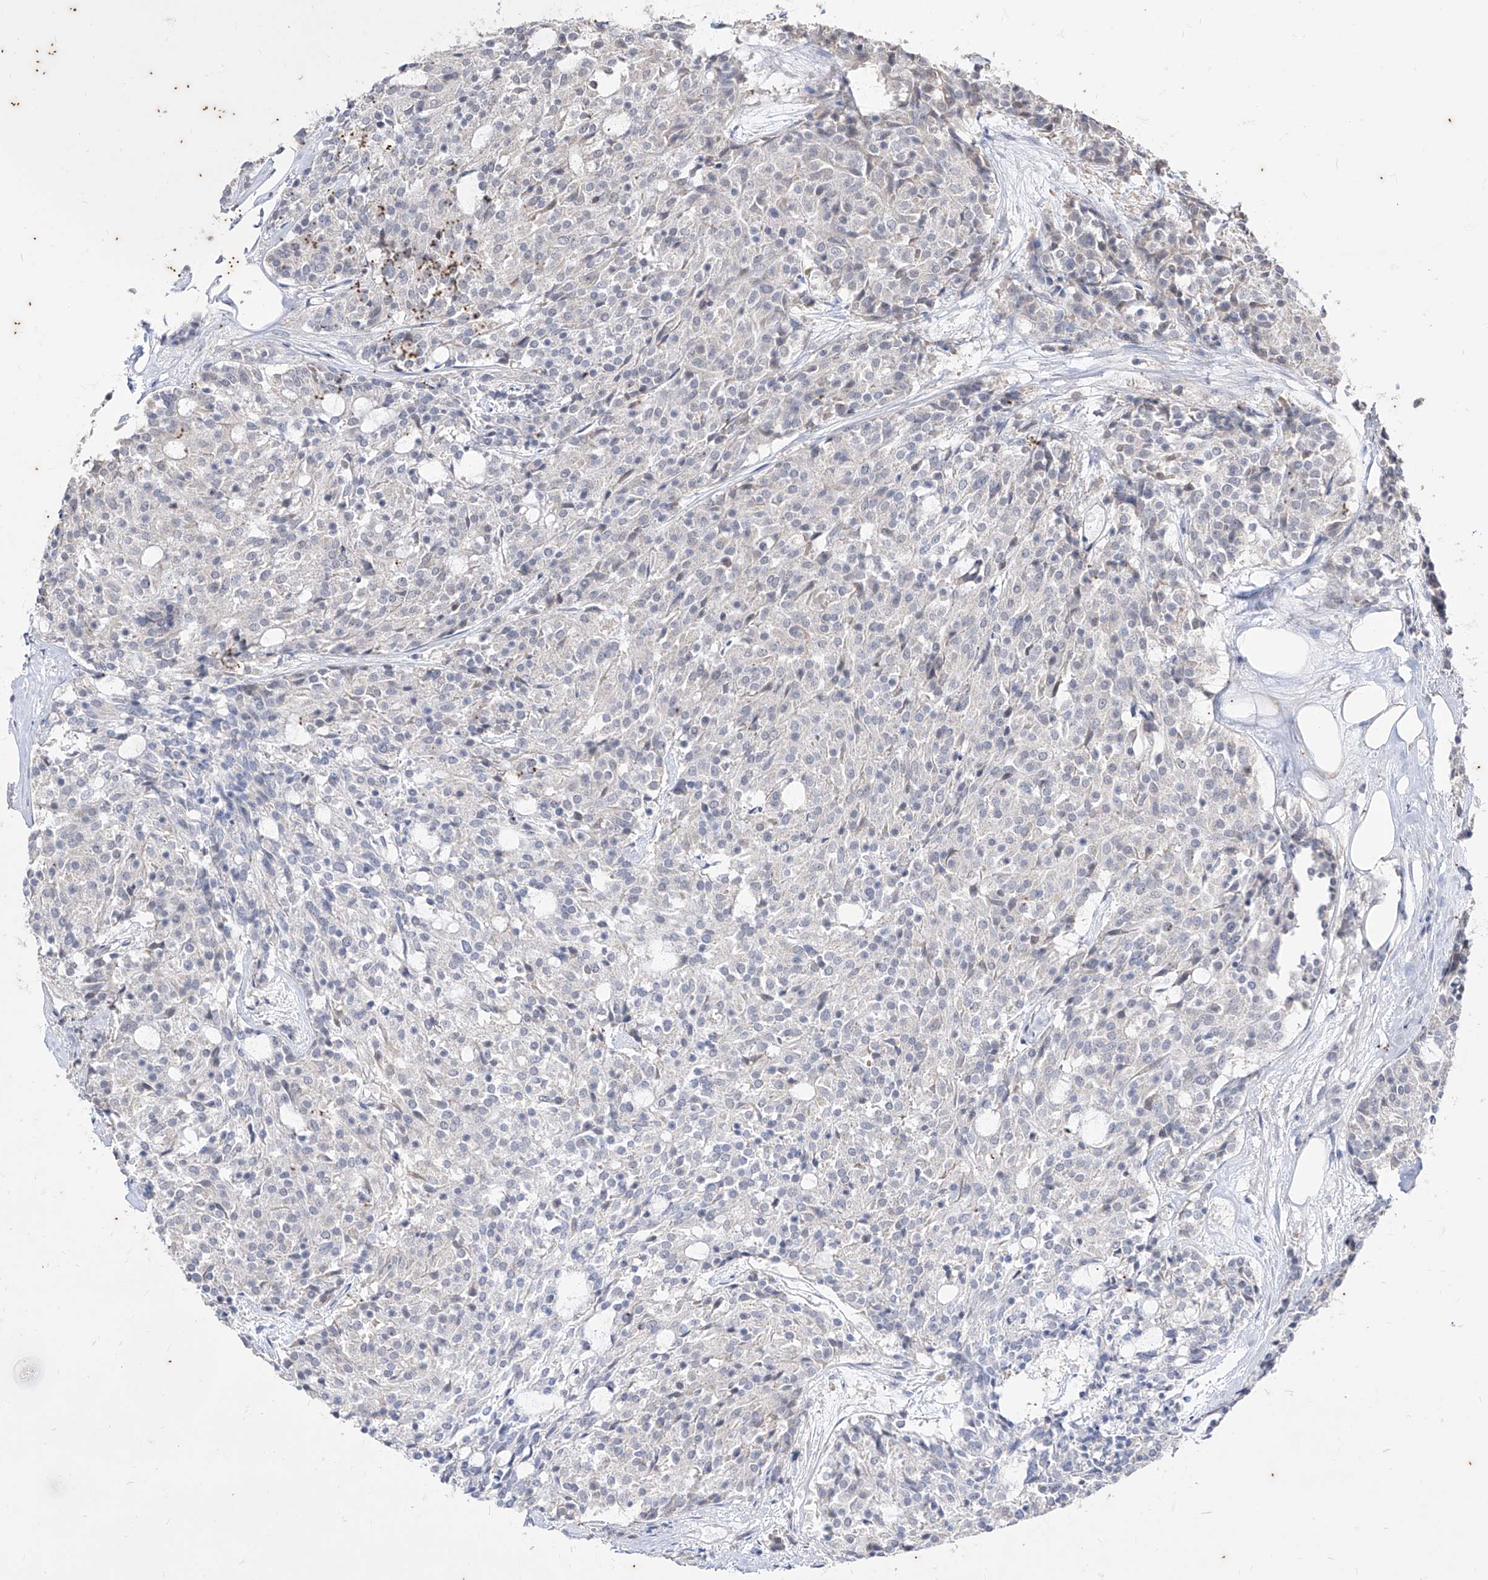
{"staining": {"intensity": "negative", "quantity": "none", "location": "none"}, "tissue": "carcinoid", "cell_type": "Tumor cells", "image_type": "cancer", "snomed": [{"axis": "morphology", "description": "Carcinoid, malignant, NOS"}, {"axis": "topography", "description": "Pancreas"}], "caption": "Tumor cells are negative for brown protein staining in malignant carcinoid.", "gene": "PHF20L1", "patient": {"sex": "female", "age": 54}}